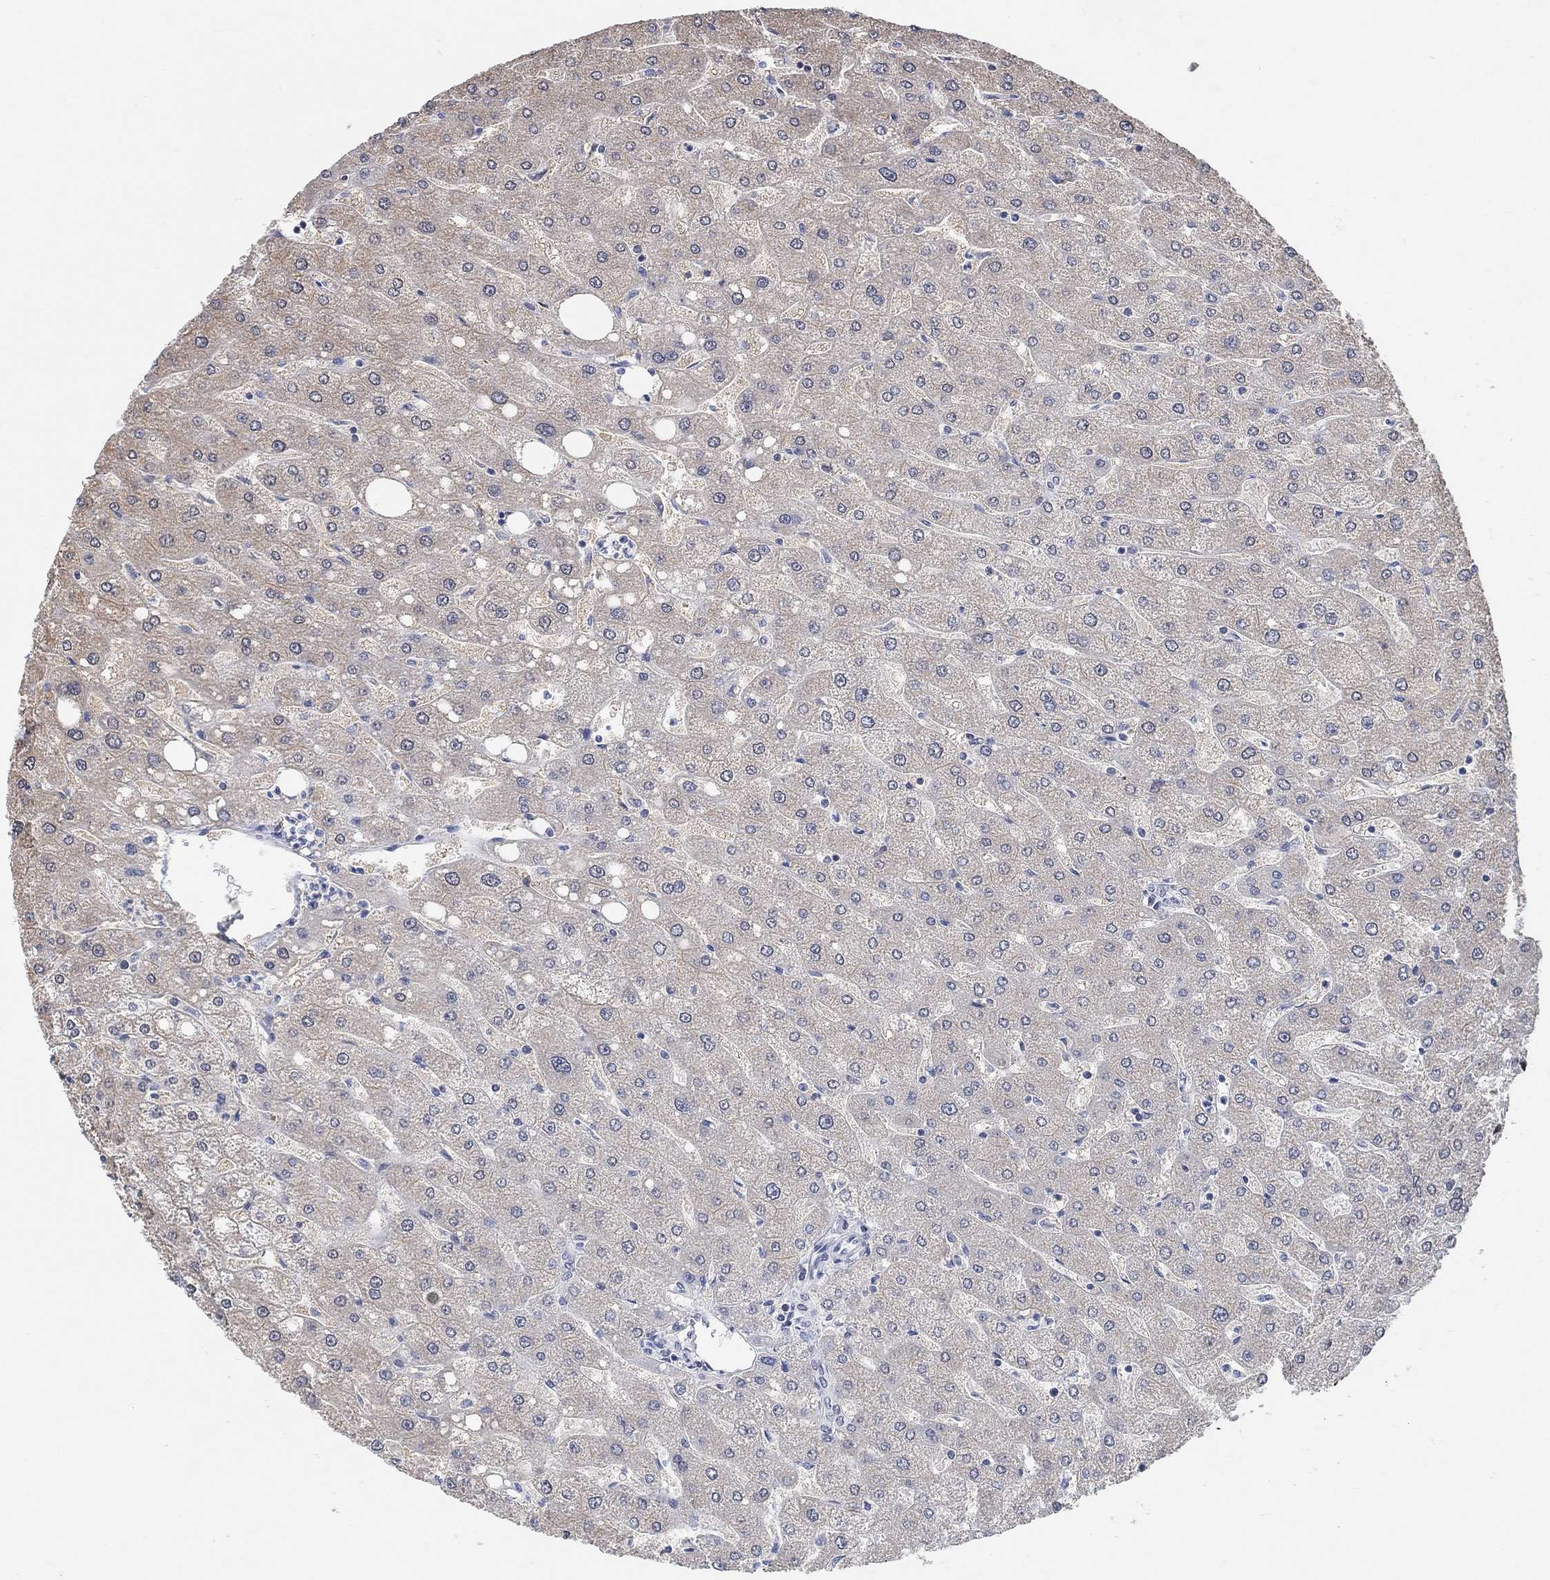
{"staining": {"intensity": "negative", "quantity": "none", "location": "none"}, "tissue": "liver", "cell_type": "Cholangiocytes", "image_type": "normal", "snomed": [{"axis": "morphology", "description": "Normal tissue, NOS"}, {"axis": "topography", "description": "Liver"}], "caption": "A micrograph of liver stained for a protein reveals no brown staining in cholangiocytes. The staining was performed using DAB to visualize the protein expression in brown, while the nuclei were stained in blue with hematoxylin (Magnification: 20x).", "gene": "USP39", "patient": {"sex": "male", "age": 67}}